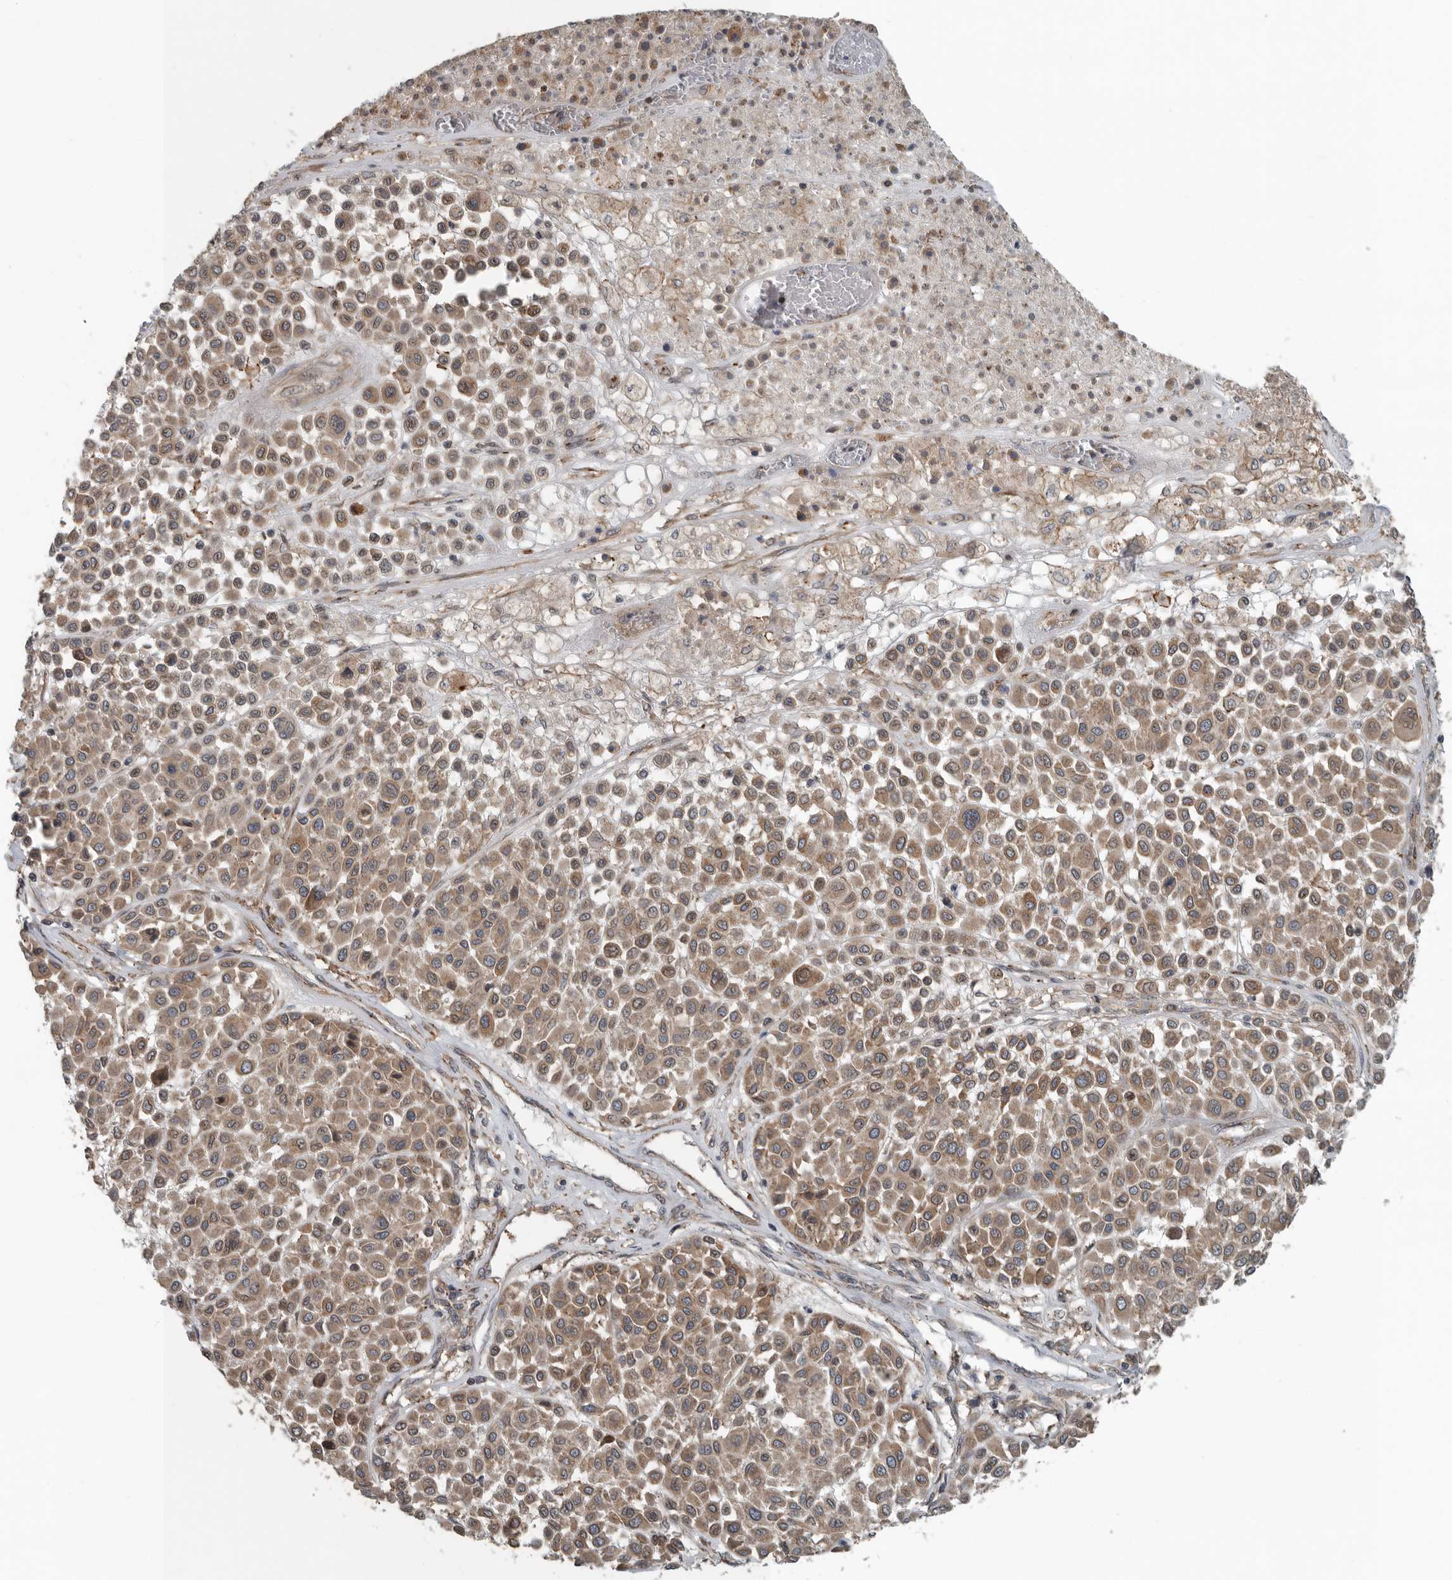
{"staining": {"intensity": "moderate", "quantity": ">75%", "location": "cytoplasmic/membranous"}, "tissue": "melanoma", "cell_type": "Tumor cells", "image_type": "cancer", "snomed": [{"axis": "morphology", "description": "Malignant melanoma, Metastatic site"}, {"axis": "topography", "description": "Soft tissue"}], "caption": "This photomicrograph demonstrates IHC staining of melanoma, with medium moderate cytoplasmic/membranous staining in about >75% of tumor cells.", "gene": "AMFR", "patient": {"sex": "male", "age": 41}}